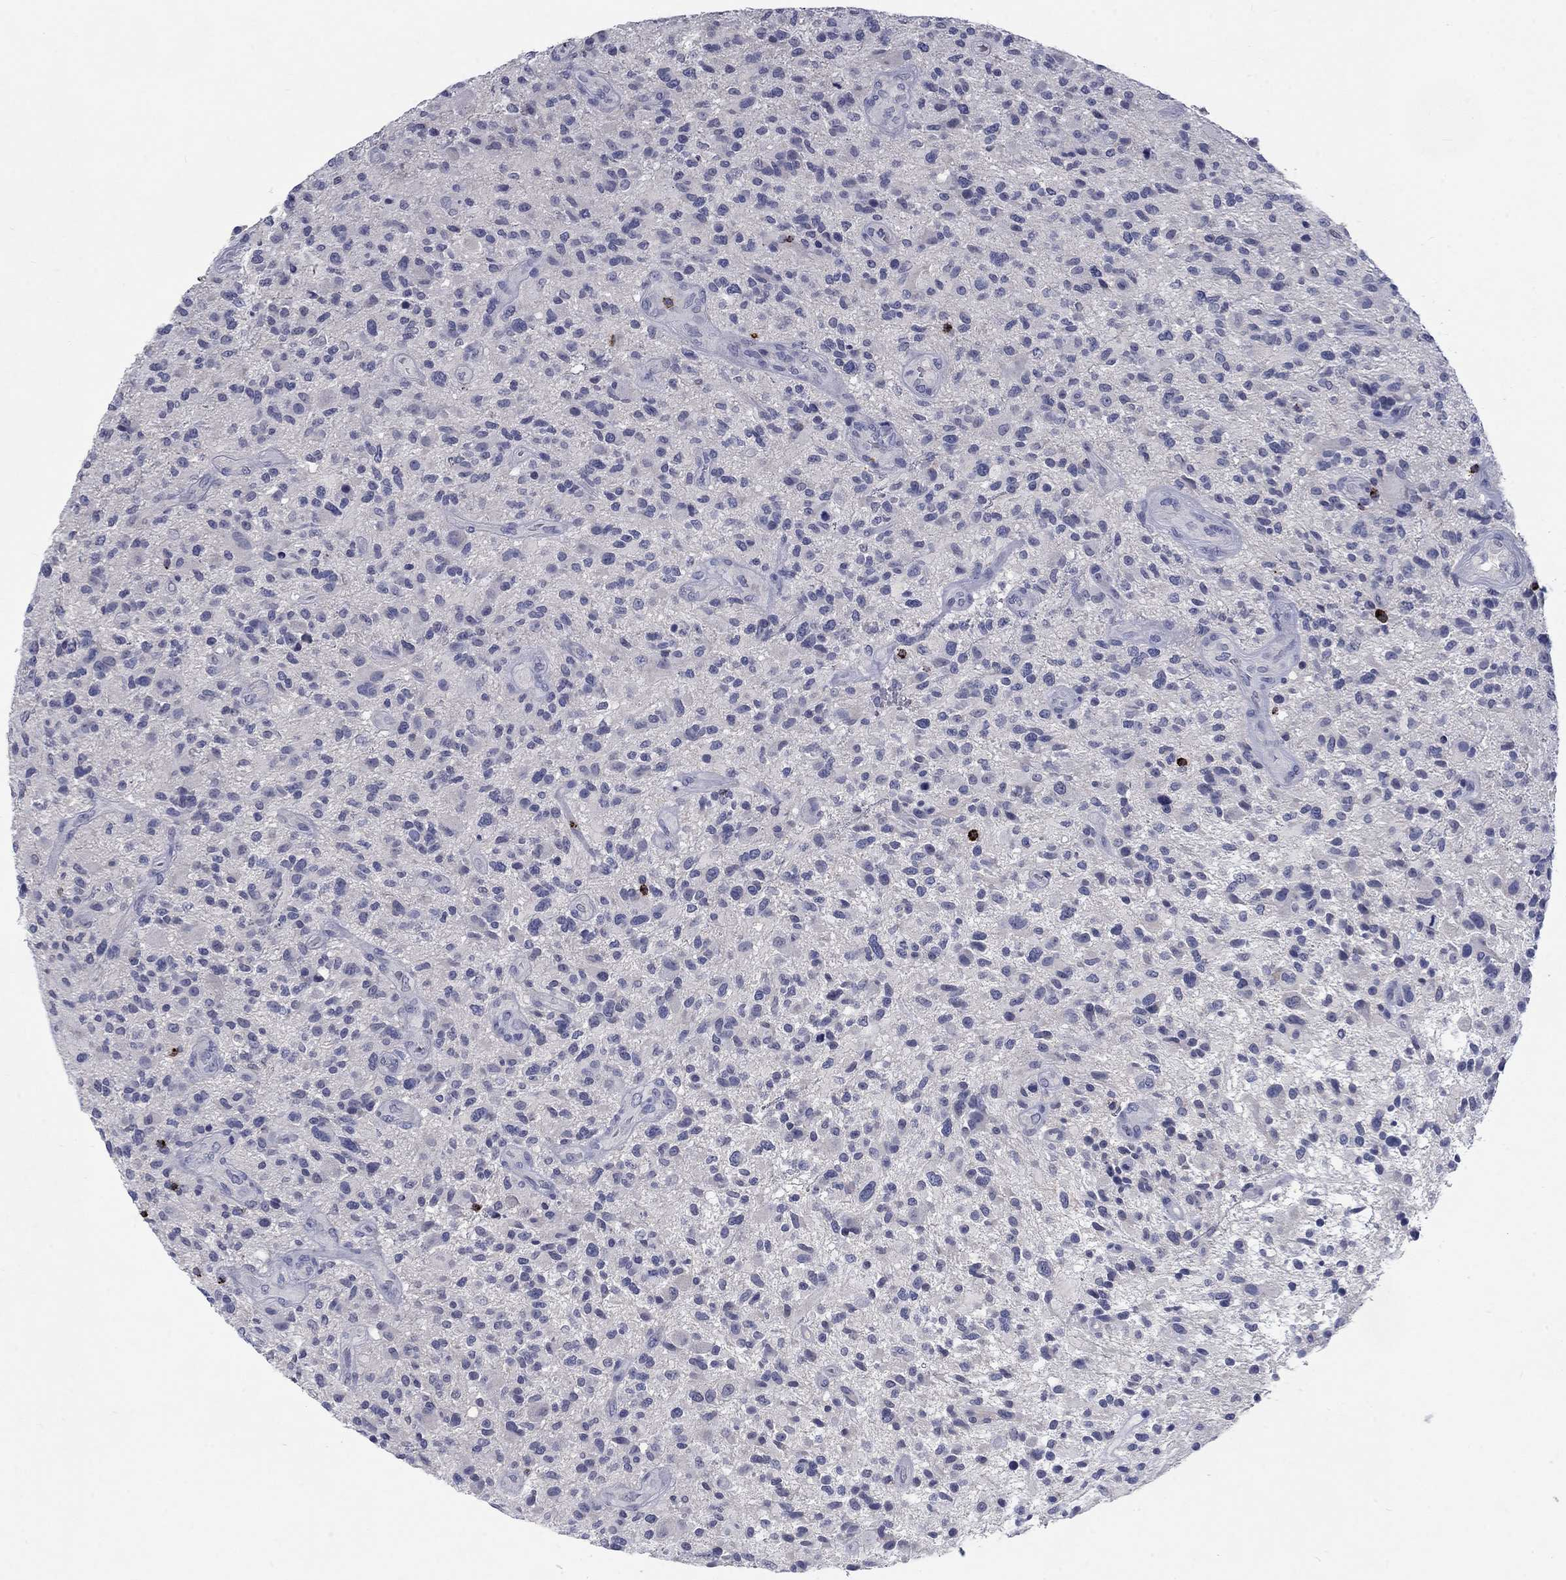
{"staining": {"intensity": "negative", "quantity": "none", "location": "none"}, "tissue": "glioma", "cell_type": "Tumor cells", "image_type": "cancer", "snomed": [{"axis": "morphology", "description": "Glioma, malignant, High grade"}, {"axis": "topography", "description": "Brain"}], "caption": "Glioma was stained to show a protein in brown. There is no significant positivity in tumor cells.", "gene": "GZMA", "patient": {"sex": "male", "age": 47}}